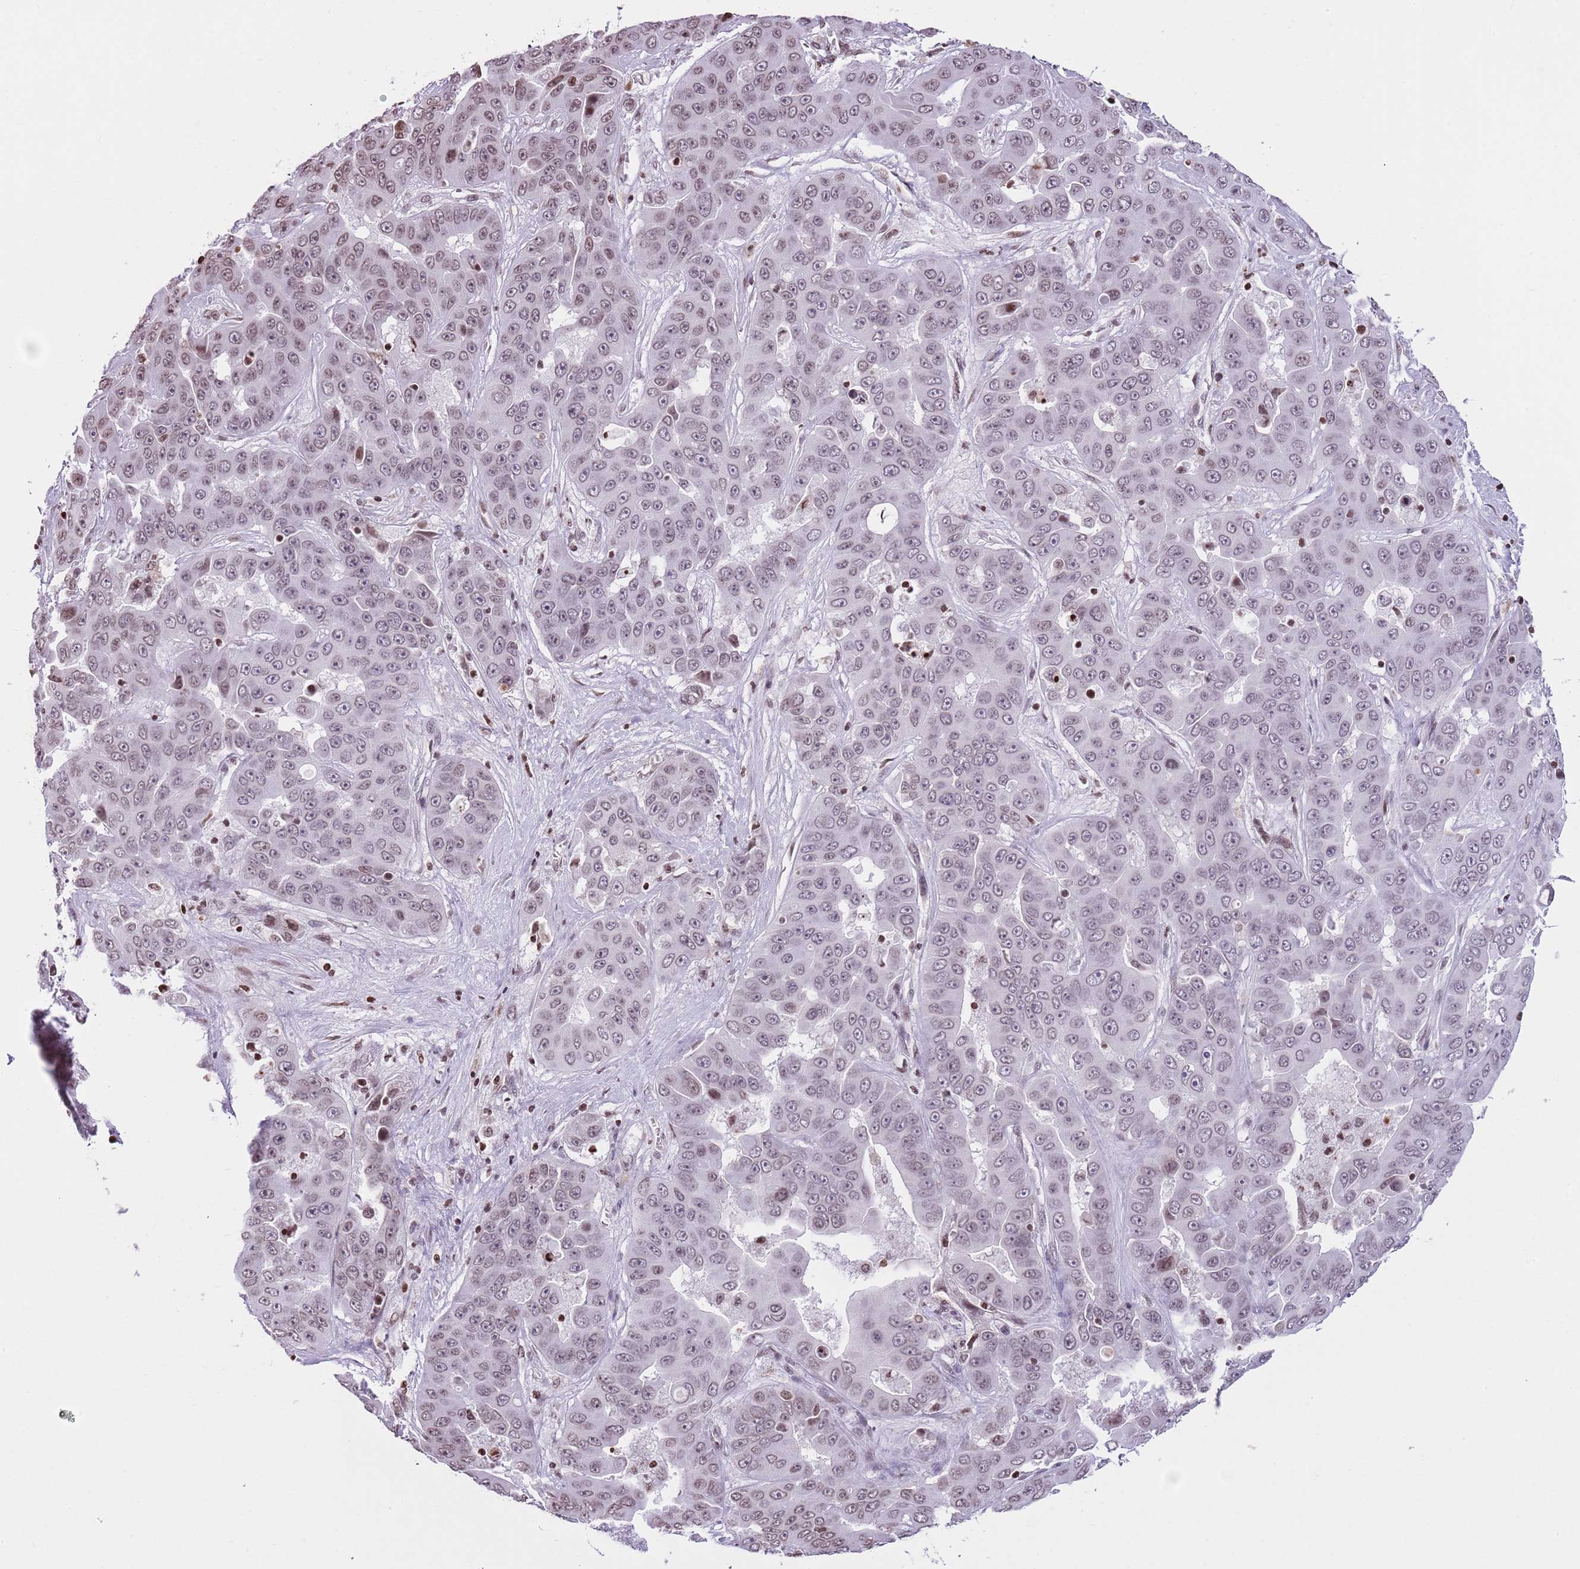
{"staining": {"intensity": "weak", "quantity": "25%-75%", "location": "nuclear"}, "tissue": "liver cancer", "cell_type": "Tumor cells", "image_type": "cancer", "snomed": [{"axis": "morphology", "description": "Cholangiocarcinoma"}, {"axis": "topography", "description": "Liver"}], "caption": "Immunohistochemical staining of liver cholangiocarcinoma reveals weak nuclear protein positivity in about 25%-75% of tumor cells. The staining was performed using DAB, with brown indicating positive protein expression. Nuclei are stained blue with hematoxylin.", "gene": "KPNA3", "patient": {"sex": "female", "age": 52}}